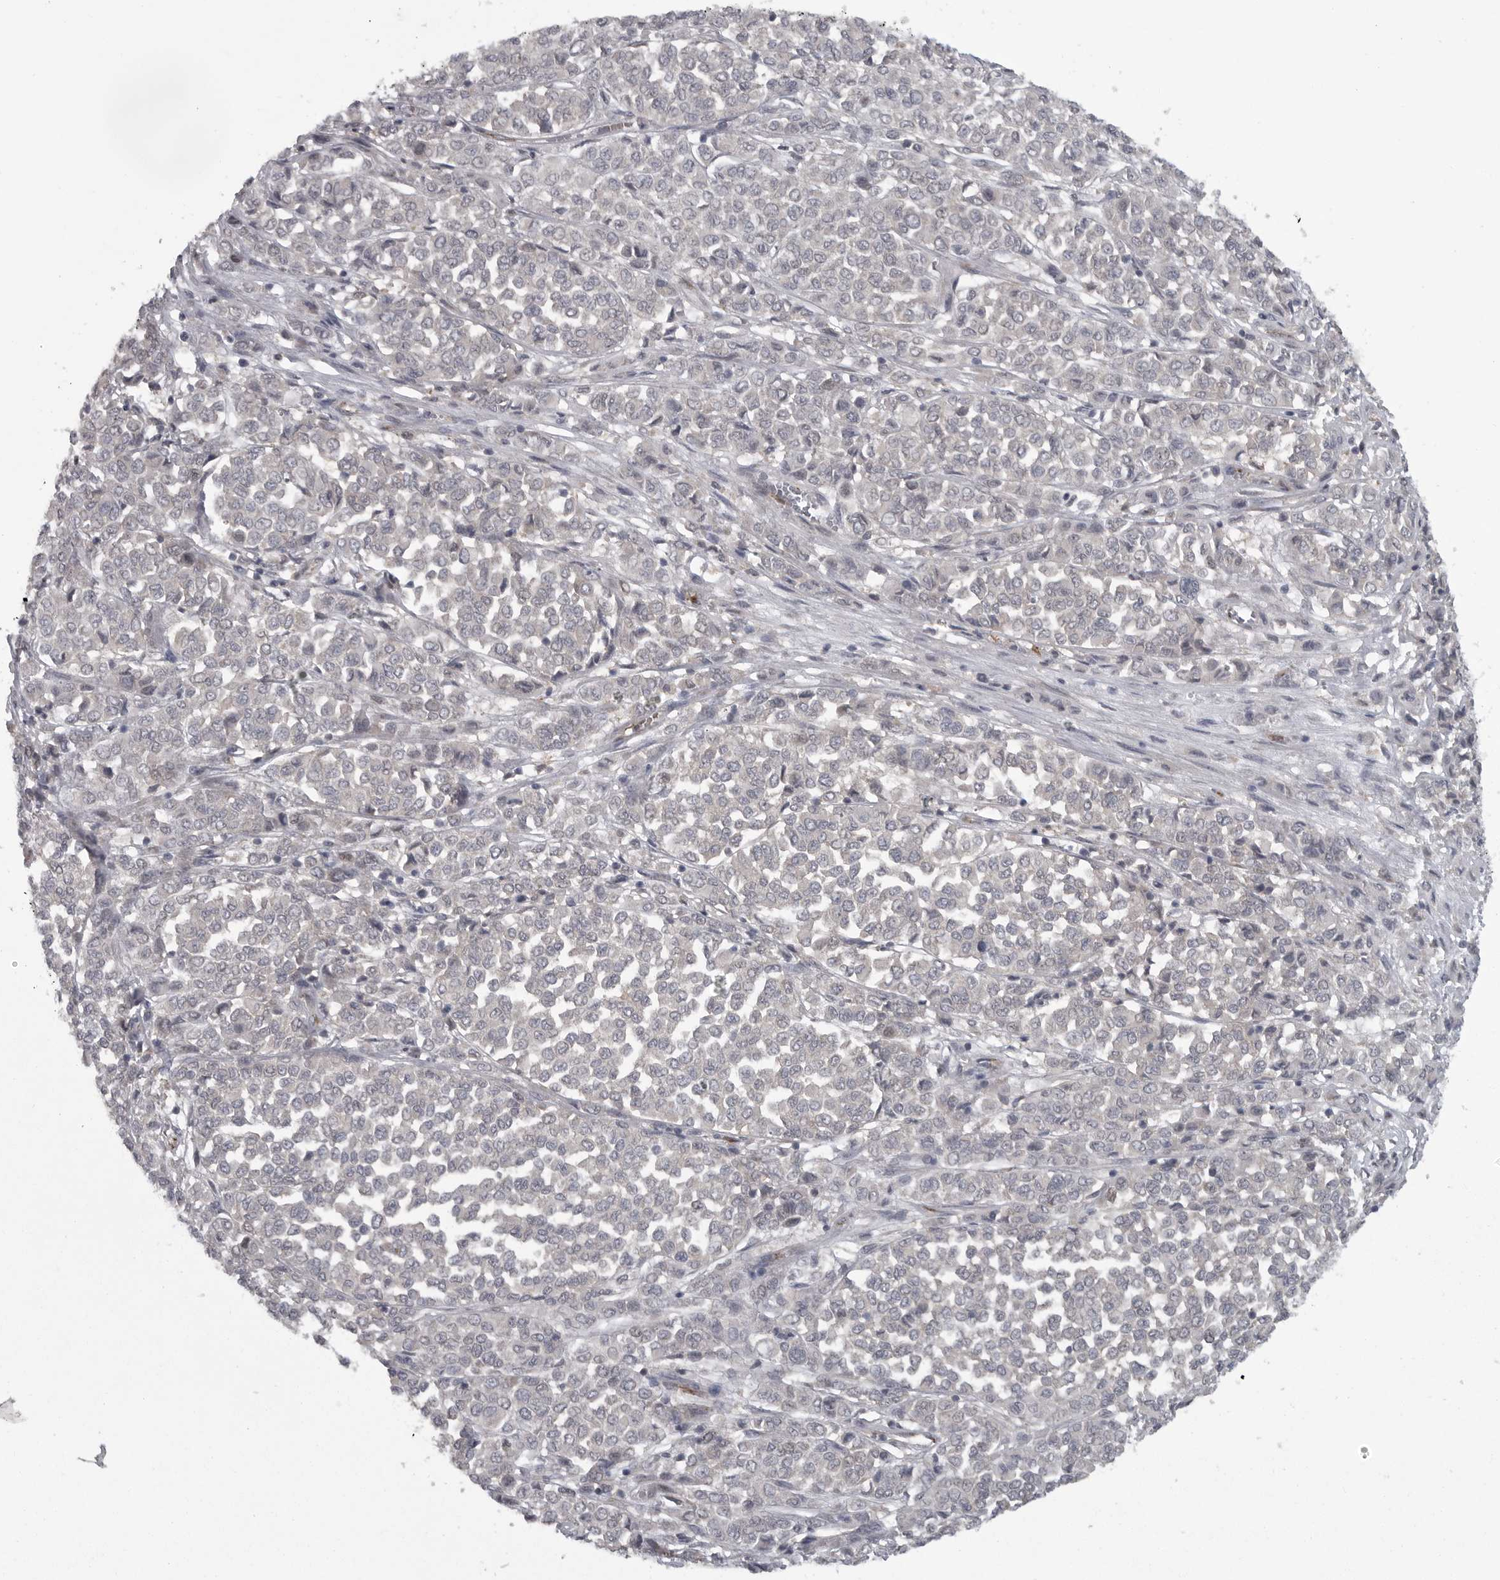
{"staining": {"intensity": "negative", "quantity": "none", "location": "none"}, "tissue": "melanoma", "cell_type": "Tumor cells", "image_type": "cancer", "snomed": [{"axis": "morphology", "description": "Malignant melanoma, Metastatic site"}, {"axis": "topography", "description": "Pancreas"}], "caption": "IHC of malignant melanoma (metastatic site) shows no staining in tumor cells.", "gene": "PPP1R9A", "patient": {"sex": "female", "age": 30}}